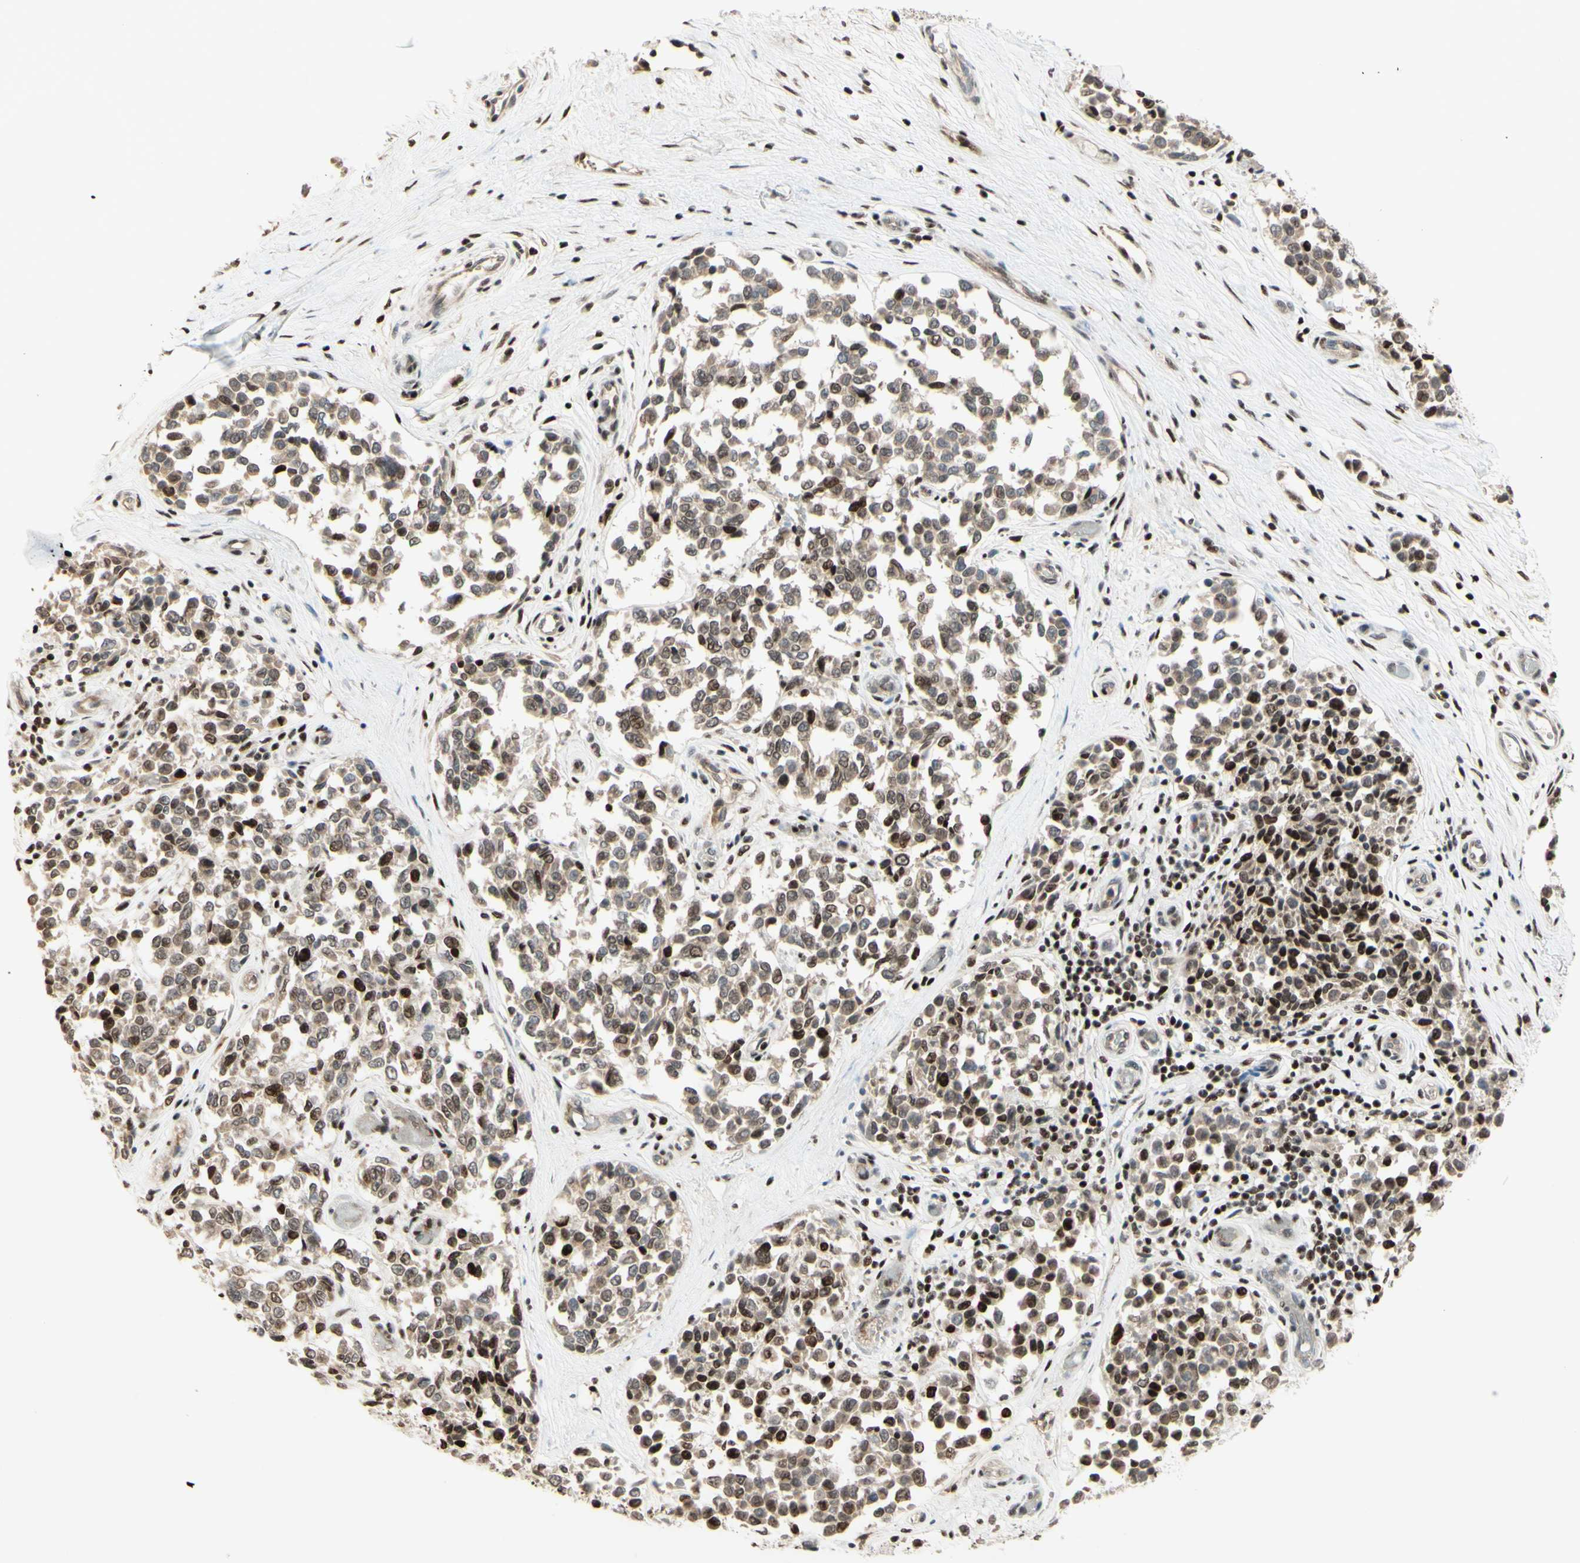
{"staining": {"intensity": "moderate", "quantity": "25%-75%", "location": "cytoplasmic/membranous,nuclear"}, "tissue": "melanoma", "cell_type": "Tumor cells", "image_type": "cancer", "snomed": [{"axis": "morphology", "description": "Malignant melanoma, NOS"}, {"axis": "topography", "description": "Skin"}], "caption": "DAB immunohistochemical staining of human malignant melanoma displays moderate cytoplasmic/membranous and nuclear protein expression in approximately 25%-75% of tumor cells. The staining was performed using DAB (3,3'-diaminobenzidine), with brown indicating positive protein expression. Nuclei are stained blue with hematoxylin.", "gene": "CDKL5", "patient": {"sex": "female", "age": 64}}